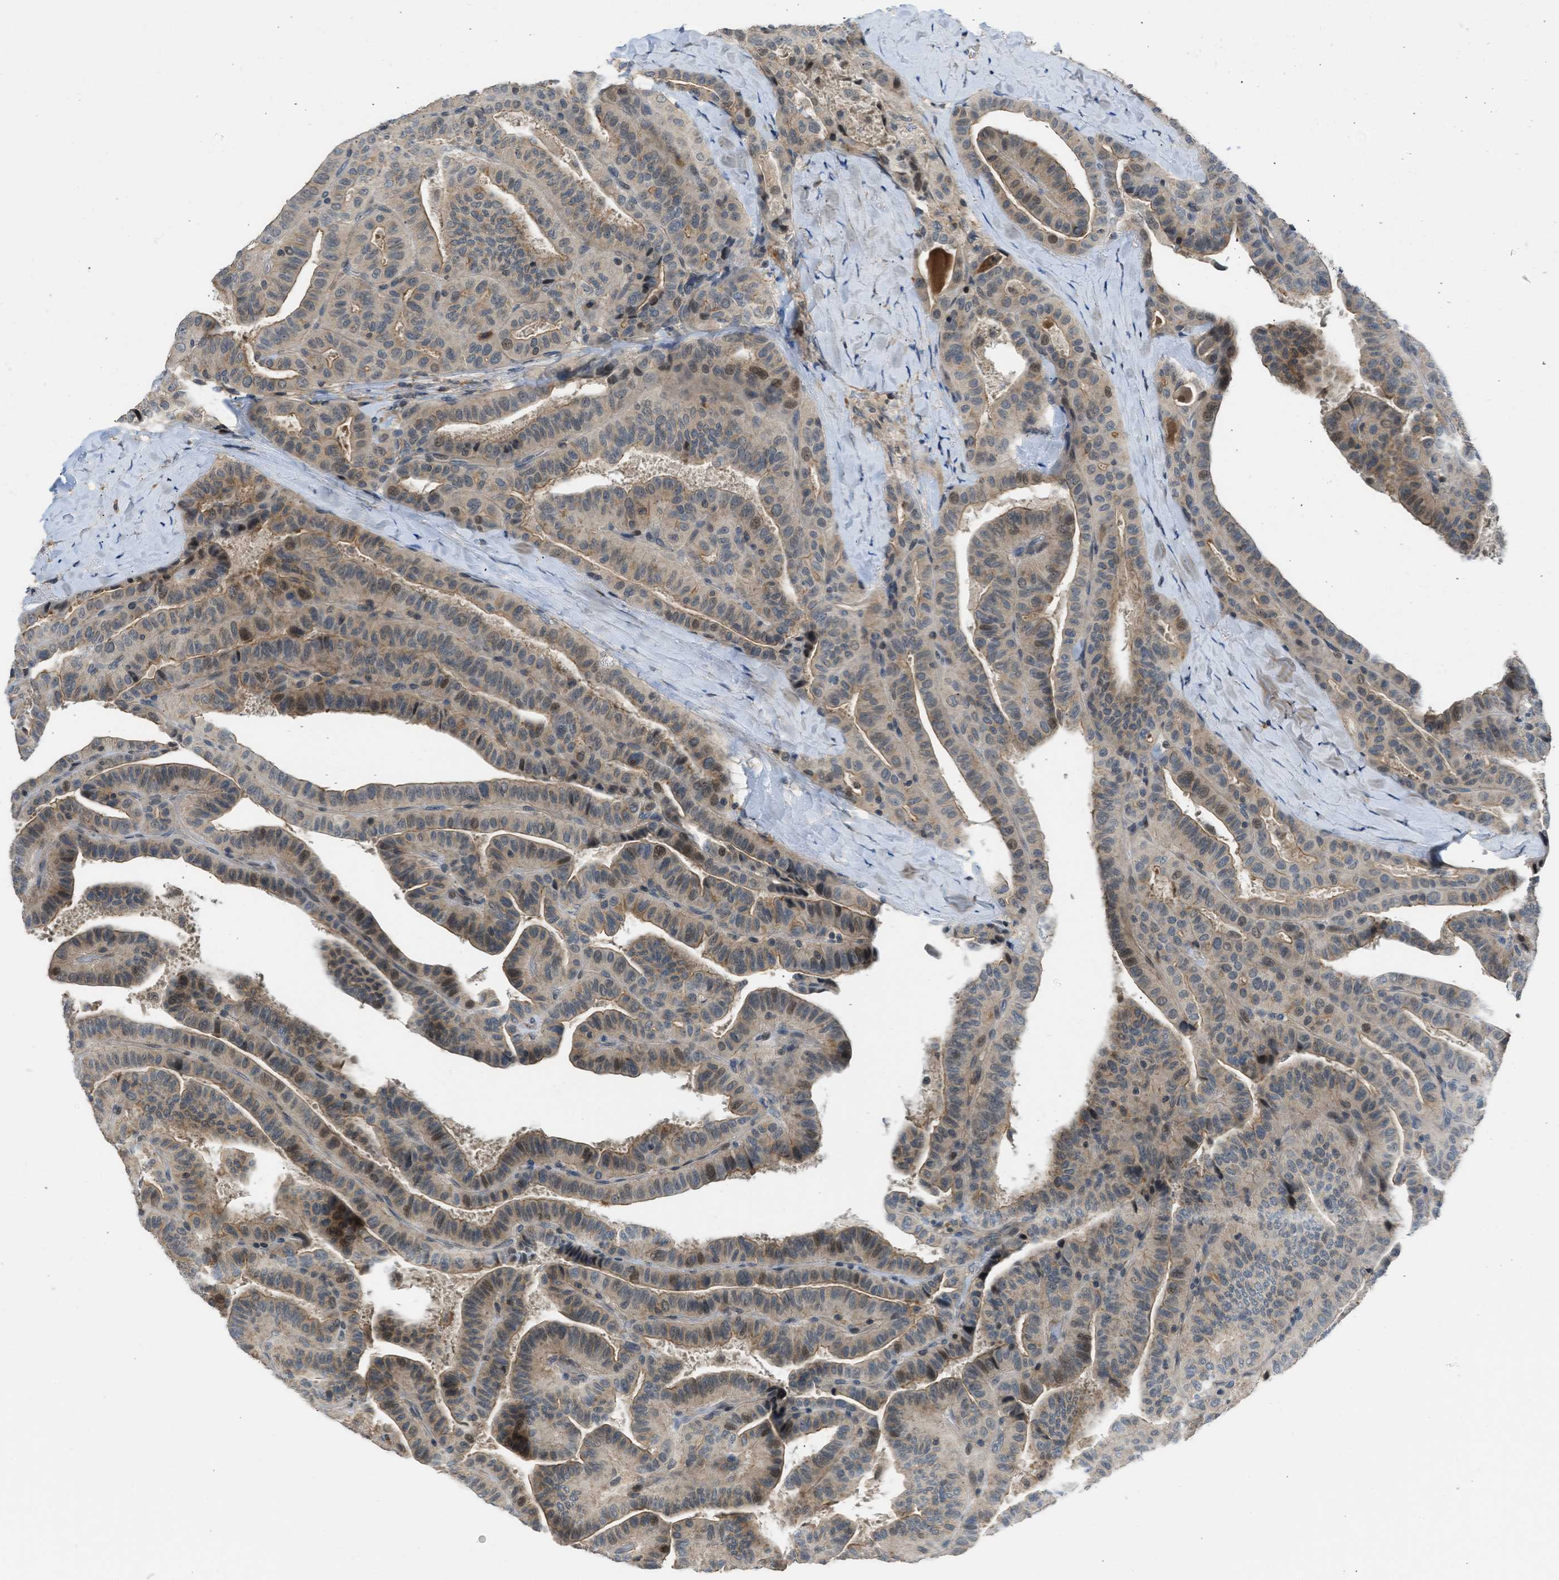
{"staining": {"intensity": "weak", "quantity": ">75%", "location": "cytoplasmic/membranous,nuclear"}, "tissue": "thyroid cancer", "cell_type": "Tumor cells", "image_type": "cancer", "snomed": [{"axis": "morphology", "description": "Papillary adenocarcinoma, NOS"}, {"axis": "topography", "description": "Thyroid gland"}], "caption": "Immunohistochemical staining of thyroid papillary adenocarcinoma displays weak cytoplasmic/membranous and nuclear protein positivity in approximately >75% of tumor cells.", "gene": "TTBK2", "patient": {"sex": "male", "age": 77}}